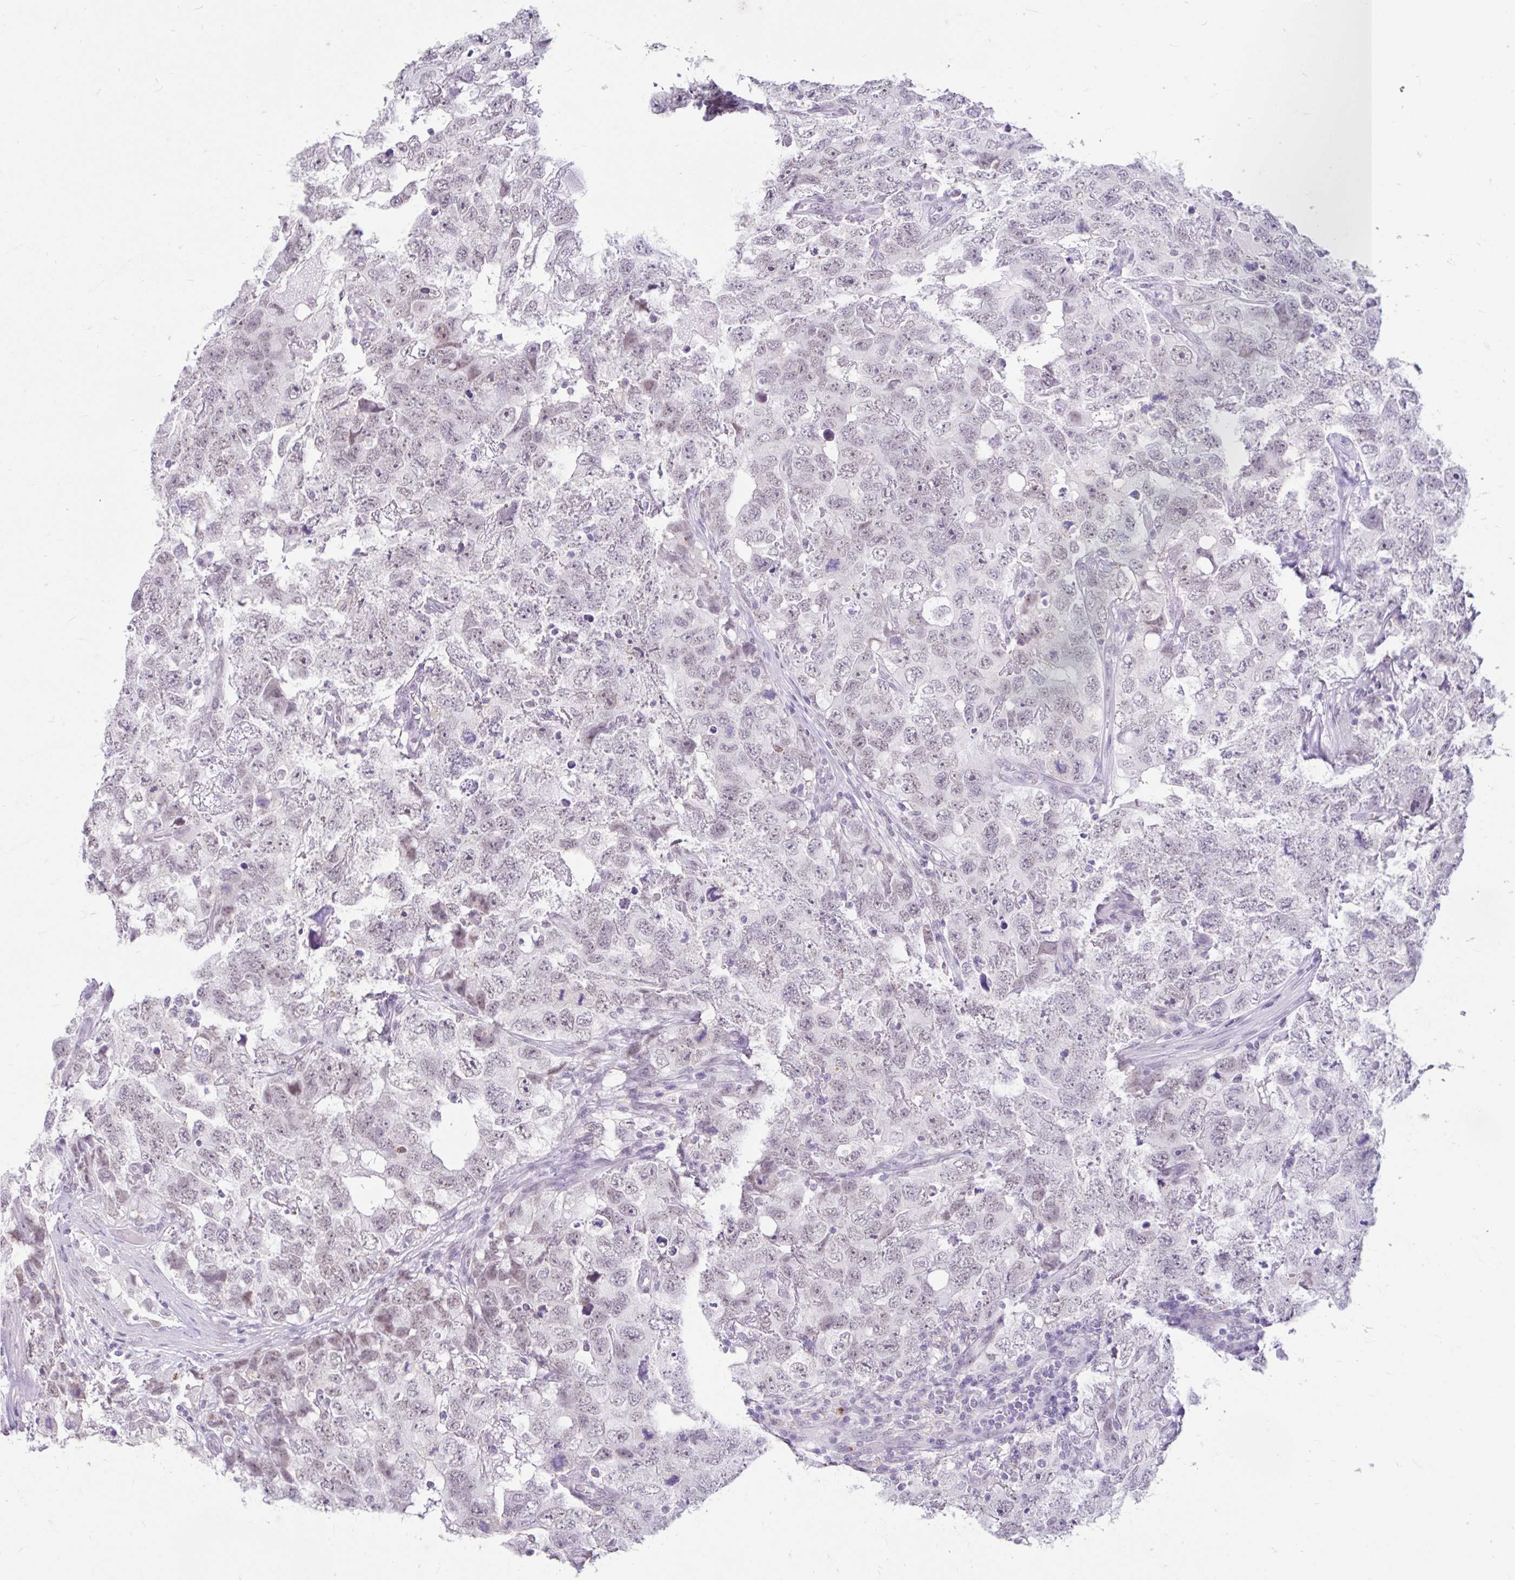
{"staining": {"intensity": "weak", "quantity": "<25%", "location": "nuclear"}, "tissue": "testis cancer", "cell_type": "Tumor cells", "image_type": "cancer", "snomed": [{"axis": "morphology", "description": "Carcinoma, Embryonal, NOS"}, {"axis": "topography", "description": "Testis"}], "caption": "Protein analysis of testis cancer (embryonal carcinoma) shows no significant positivity in tumor cells. (DAB (3,3'-diaminobenzidine) immunohistochemistry visualized using brightfield microscopy, high magnification).", "gene": "DCAF17", "patient": {"sex": "male", "age": 22}}